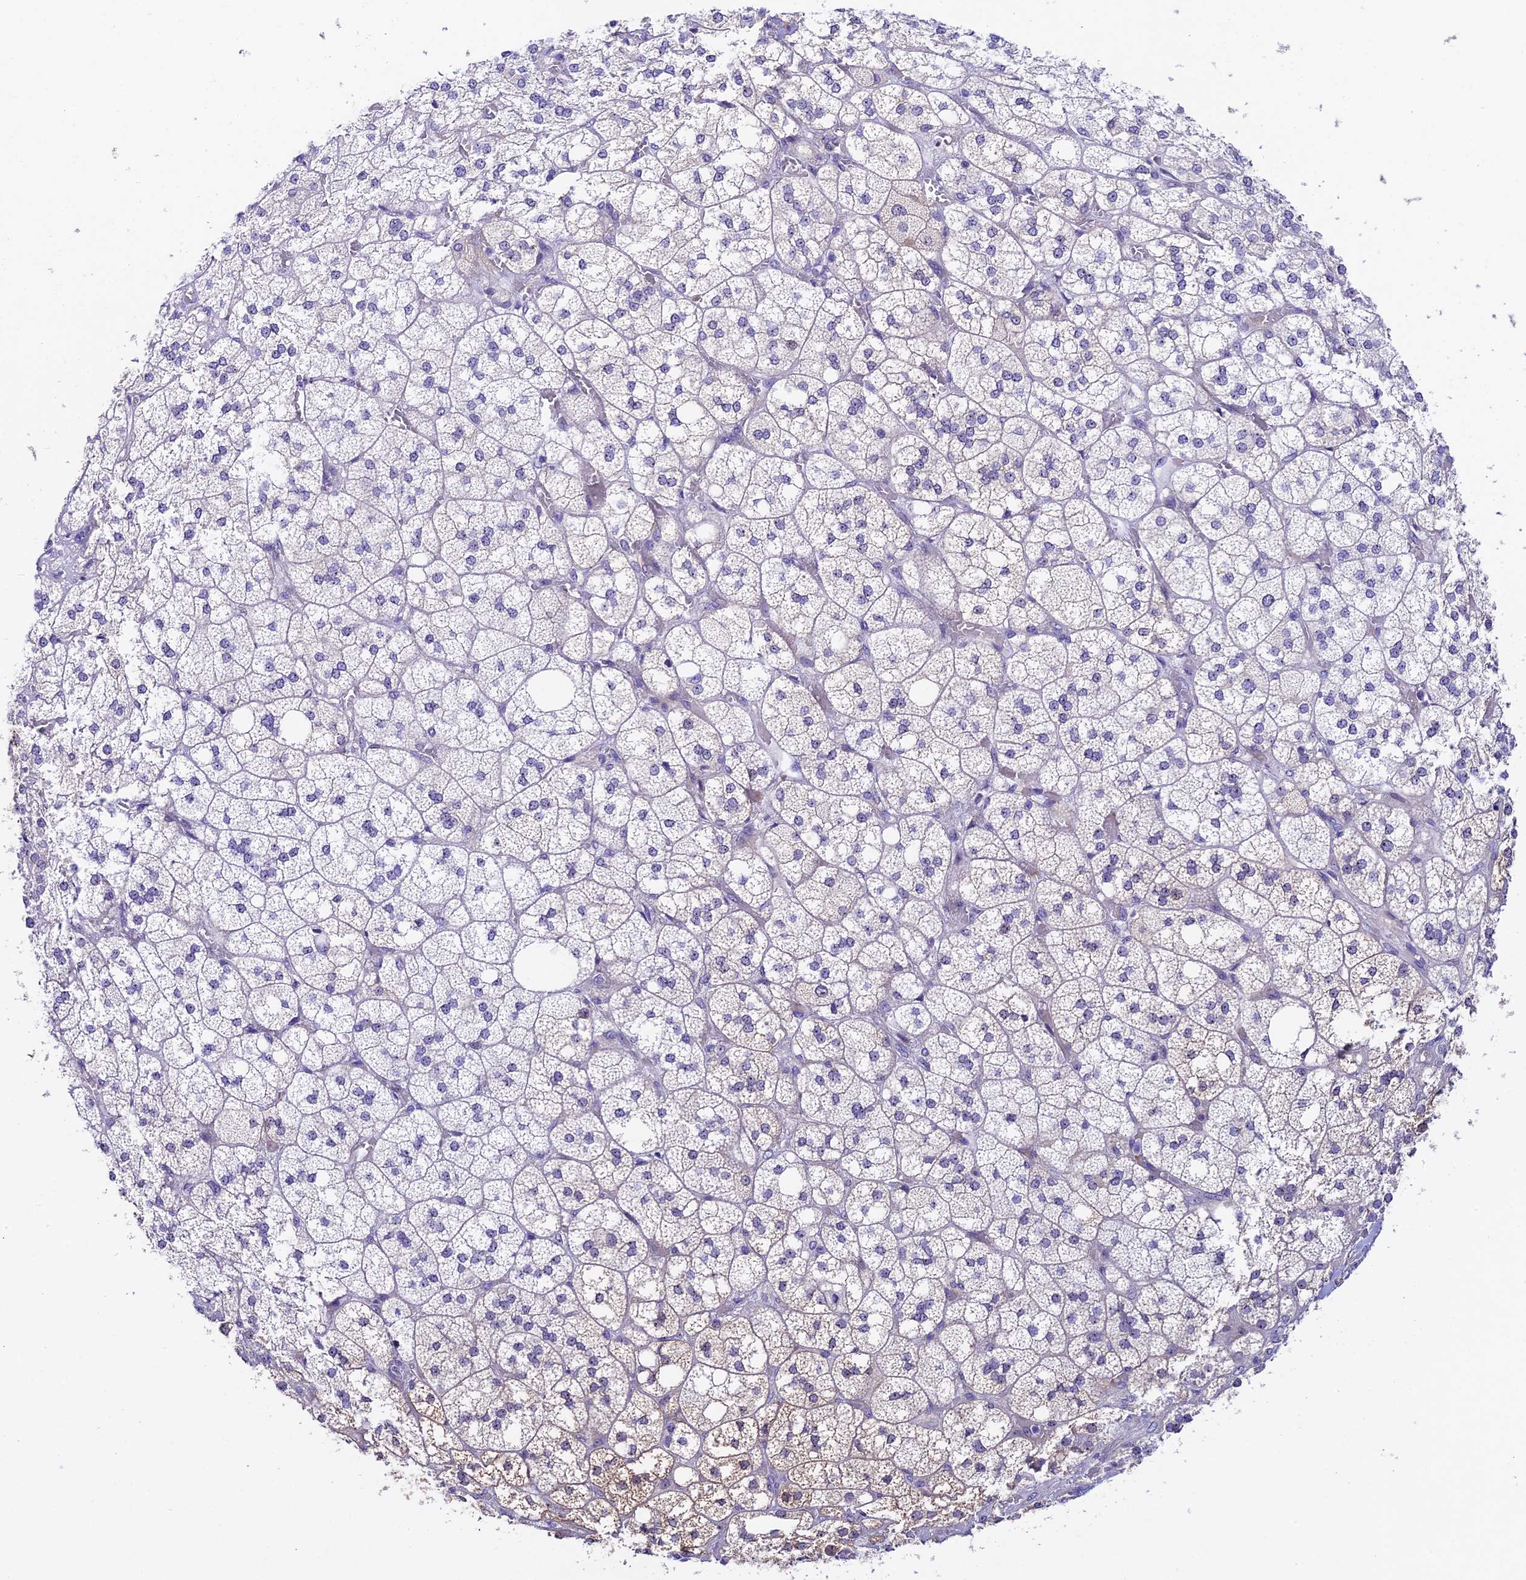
{"staining": {"intensity": "negative", "quantity": "none", "location": "none"}, "tissue": "adrenal gland", "cell_type": "Glandular cells", "image_type": "normal", "snomed": [{"axis": "morphology", "description": "Normal tissue, NOS"}, {"axis": "topography", "description": "Adrenal gland"}], "caption": "Glandular cells show no significant positivity in unremarkable adrenal gland. (Brightfield microscopy of DAB immunohistochemistry at high magnification).", "gene": "DUSP29", "patient": {"sex": "male", "age": 61}}